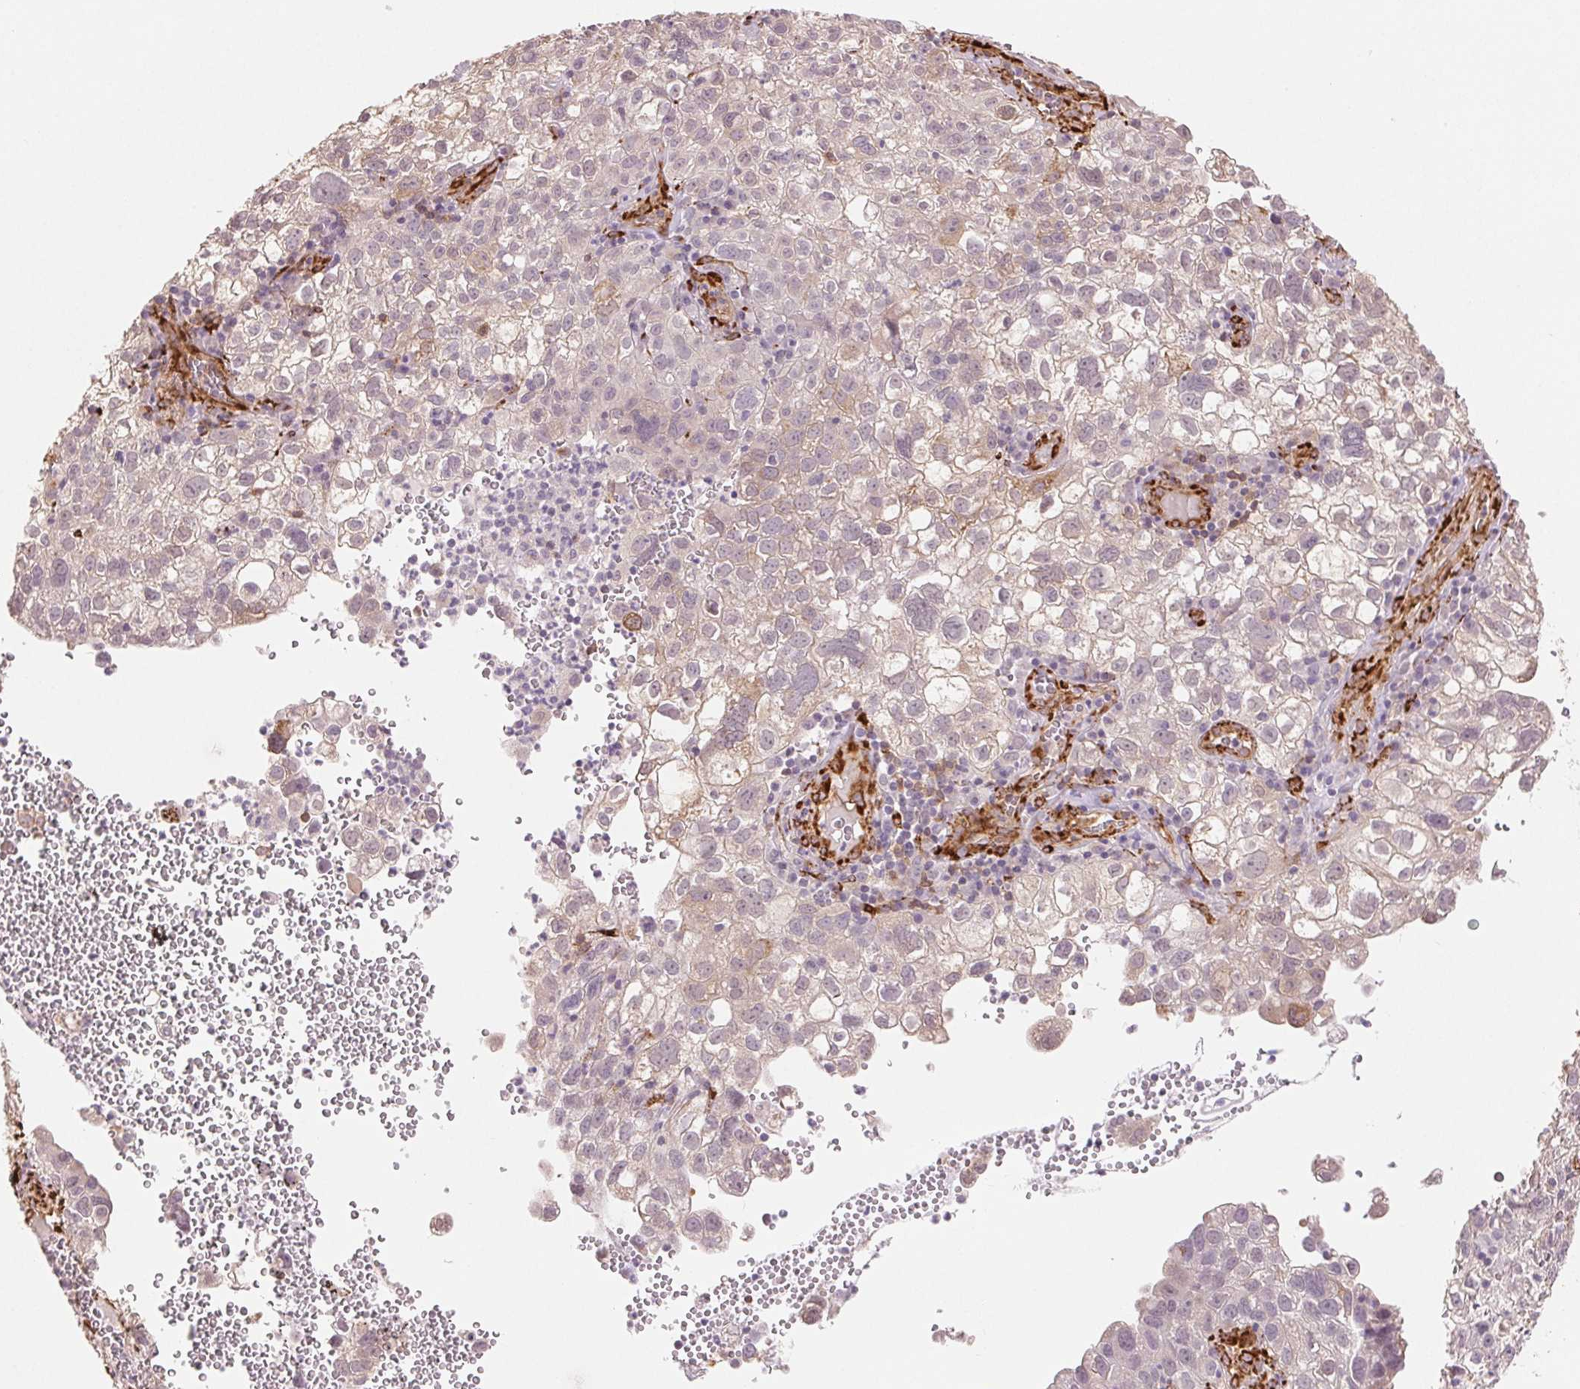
{"staining": {"intensity": "weak", "quantity": ">75%", "location": "cytoplasmic/membranous"}, "tissue": "cervical cancer", "cell_type": "Tumor cells", "image_type": "cancer", "snomed": [{"axis": "morphology", "description": "Squamous cell carcinoma, NOS"}, {"axis": "topography", "description": "Cervix"}], "caption": "IHC (DAB (3,3'-diaminobenzidine)) staining of cervical cancer (squamous cell carcinoma) demonstrates weak cytoplasmic/membranous protein positivity in approximately >75% of tumor cells.", "gene": "FKBP10", "patient": {"sex": "female", "age": 55}}